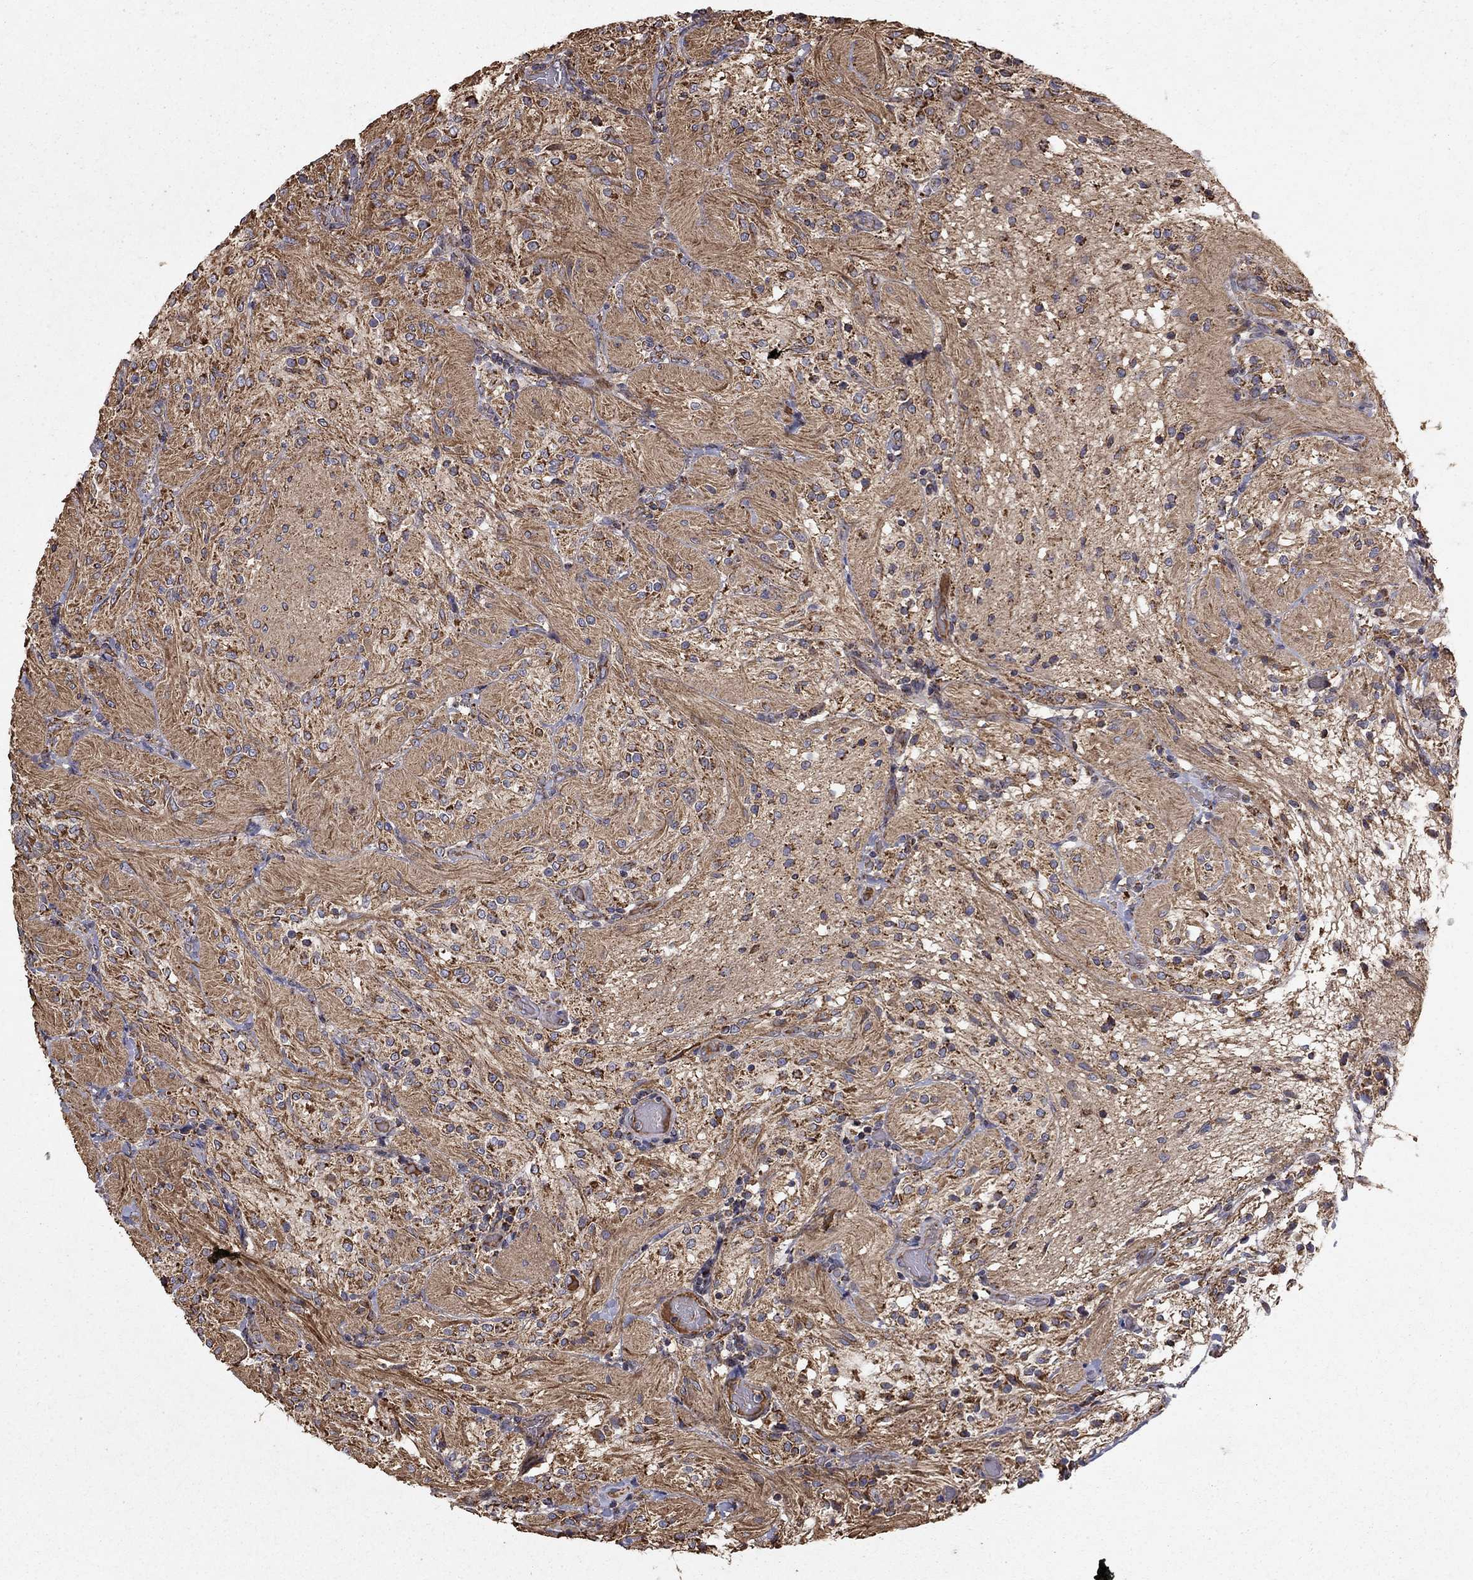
{"staining": {"intensity": "strong", "quantity": "<25%", "location": "cytoplasmic/membranous"}, "tissue": "glioma", "cell_type": "Tumor cells", "image_type": "cancer", "snomed": [{"axis": "morphology", "description": "Glioma, malignant, Low grade"}, {"axis": "topography", "description": "Brain"}], "caption": "Human malignant low-grade glioma stained with a protein marker exhibits strong staining in tumor cells.", "gene": "NDUFS8", "patient": {"sex": "male", "age": 3}}